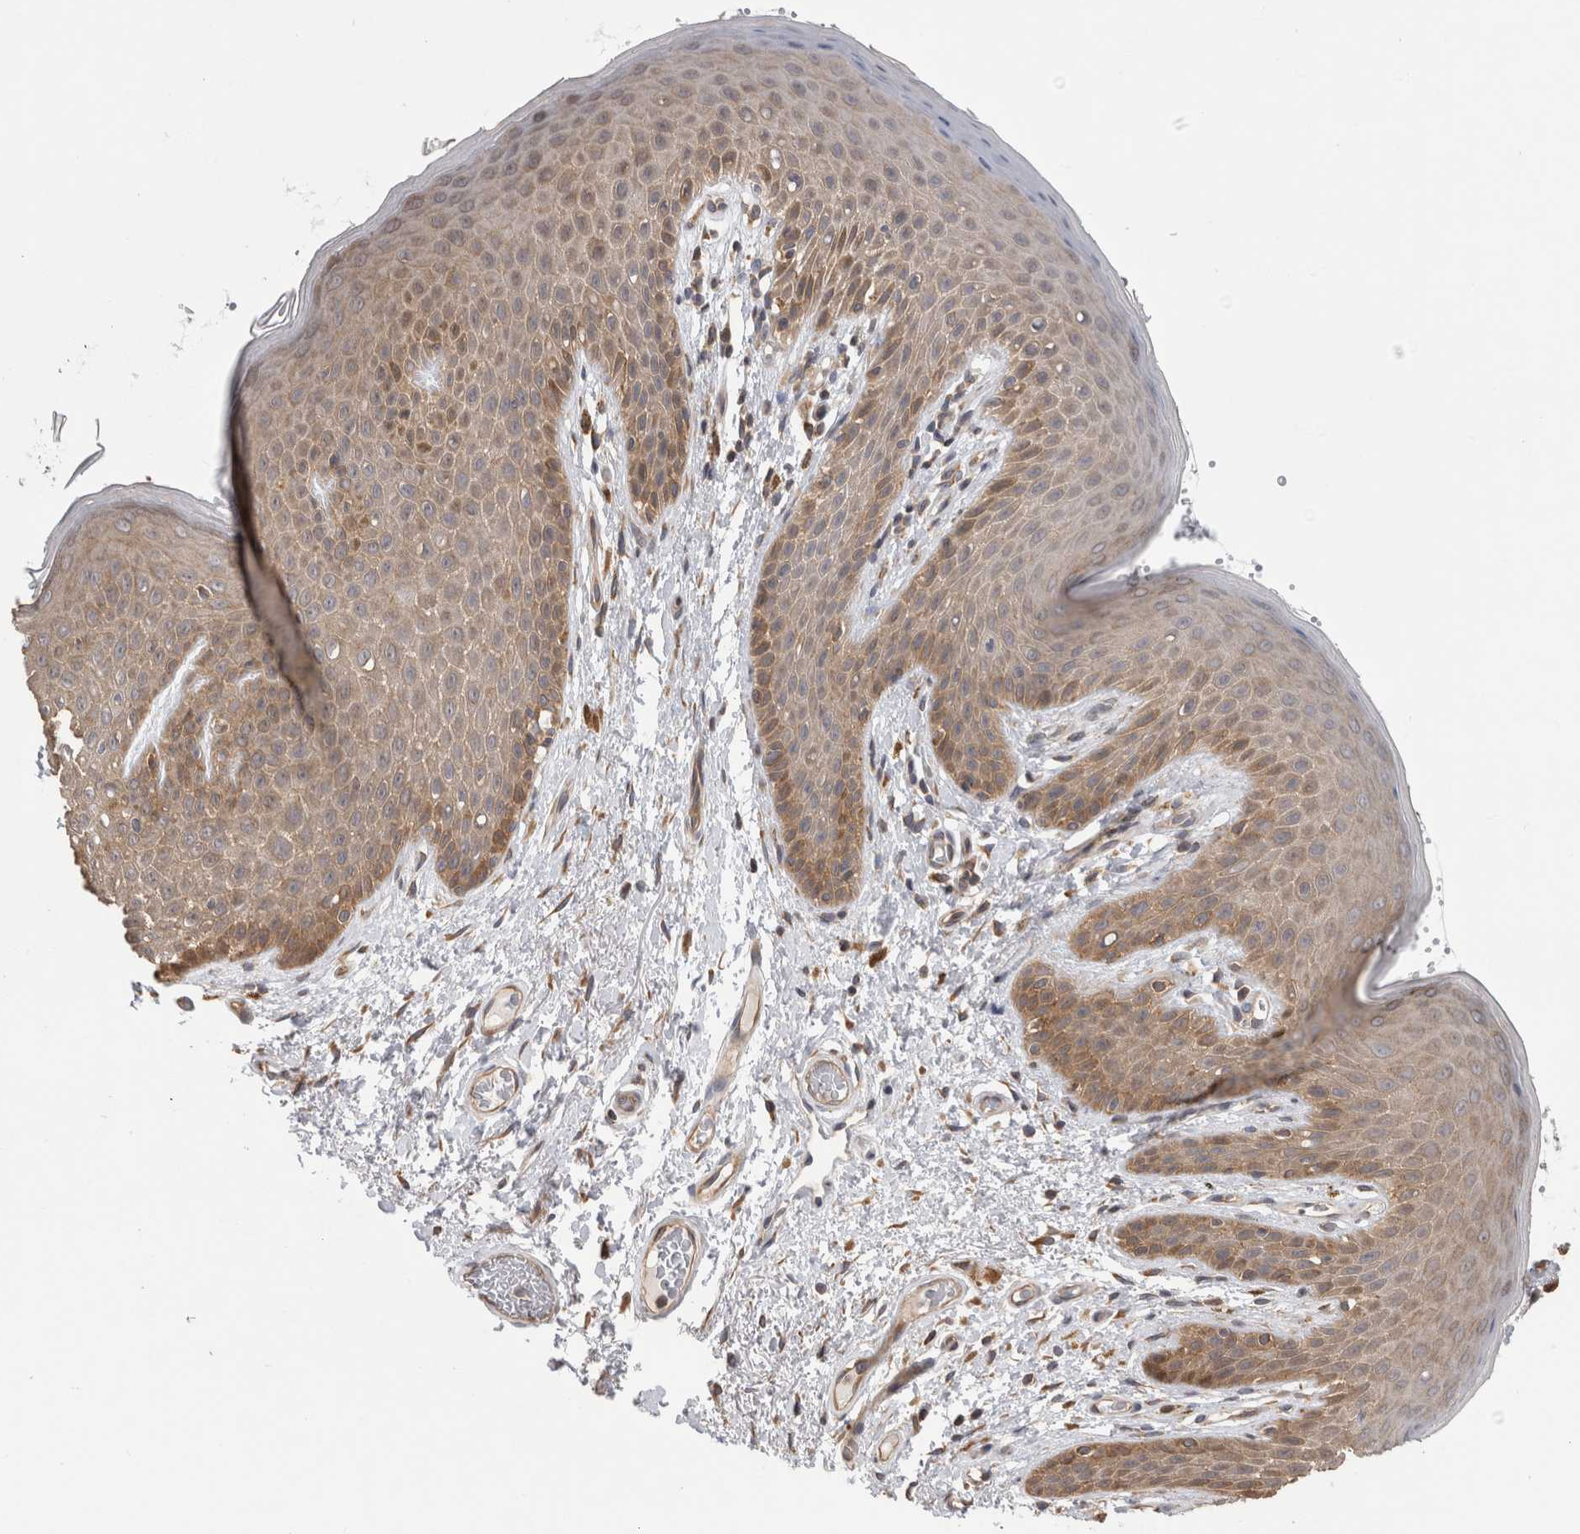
{"staining": {"intensity": "moderate", "quantity": "25%-75%", "location": "cytoplasmic/membranous,nuclear"}, "tissue": "skin", "cell_type": "Epidermal cells", "image_type": "normal", "snomed": [{"axis": "morphology", "description": "Normal tissue, NOS"}, {"axis": "topography", "description": "Anal"}], "caption": "Skin stained with DAB (3,3'-diaminobenzidine) immunohistochemistry (IHC) demonstrates medium levels of moderate cytoplasmic/membranous,nuclear staining in about 25%-75% of epidermal cells.", "gene": "PARP6", "patient": {"sex": "male", "age": 74}}